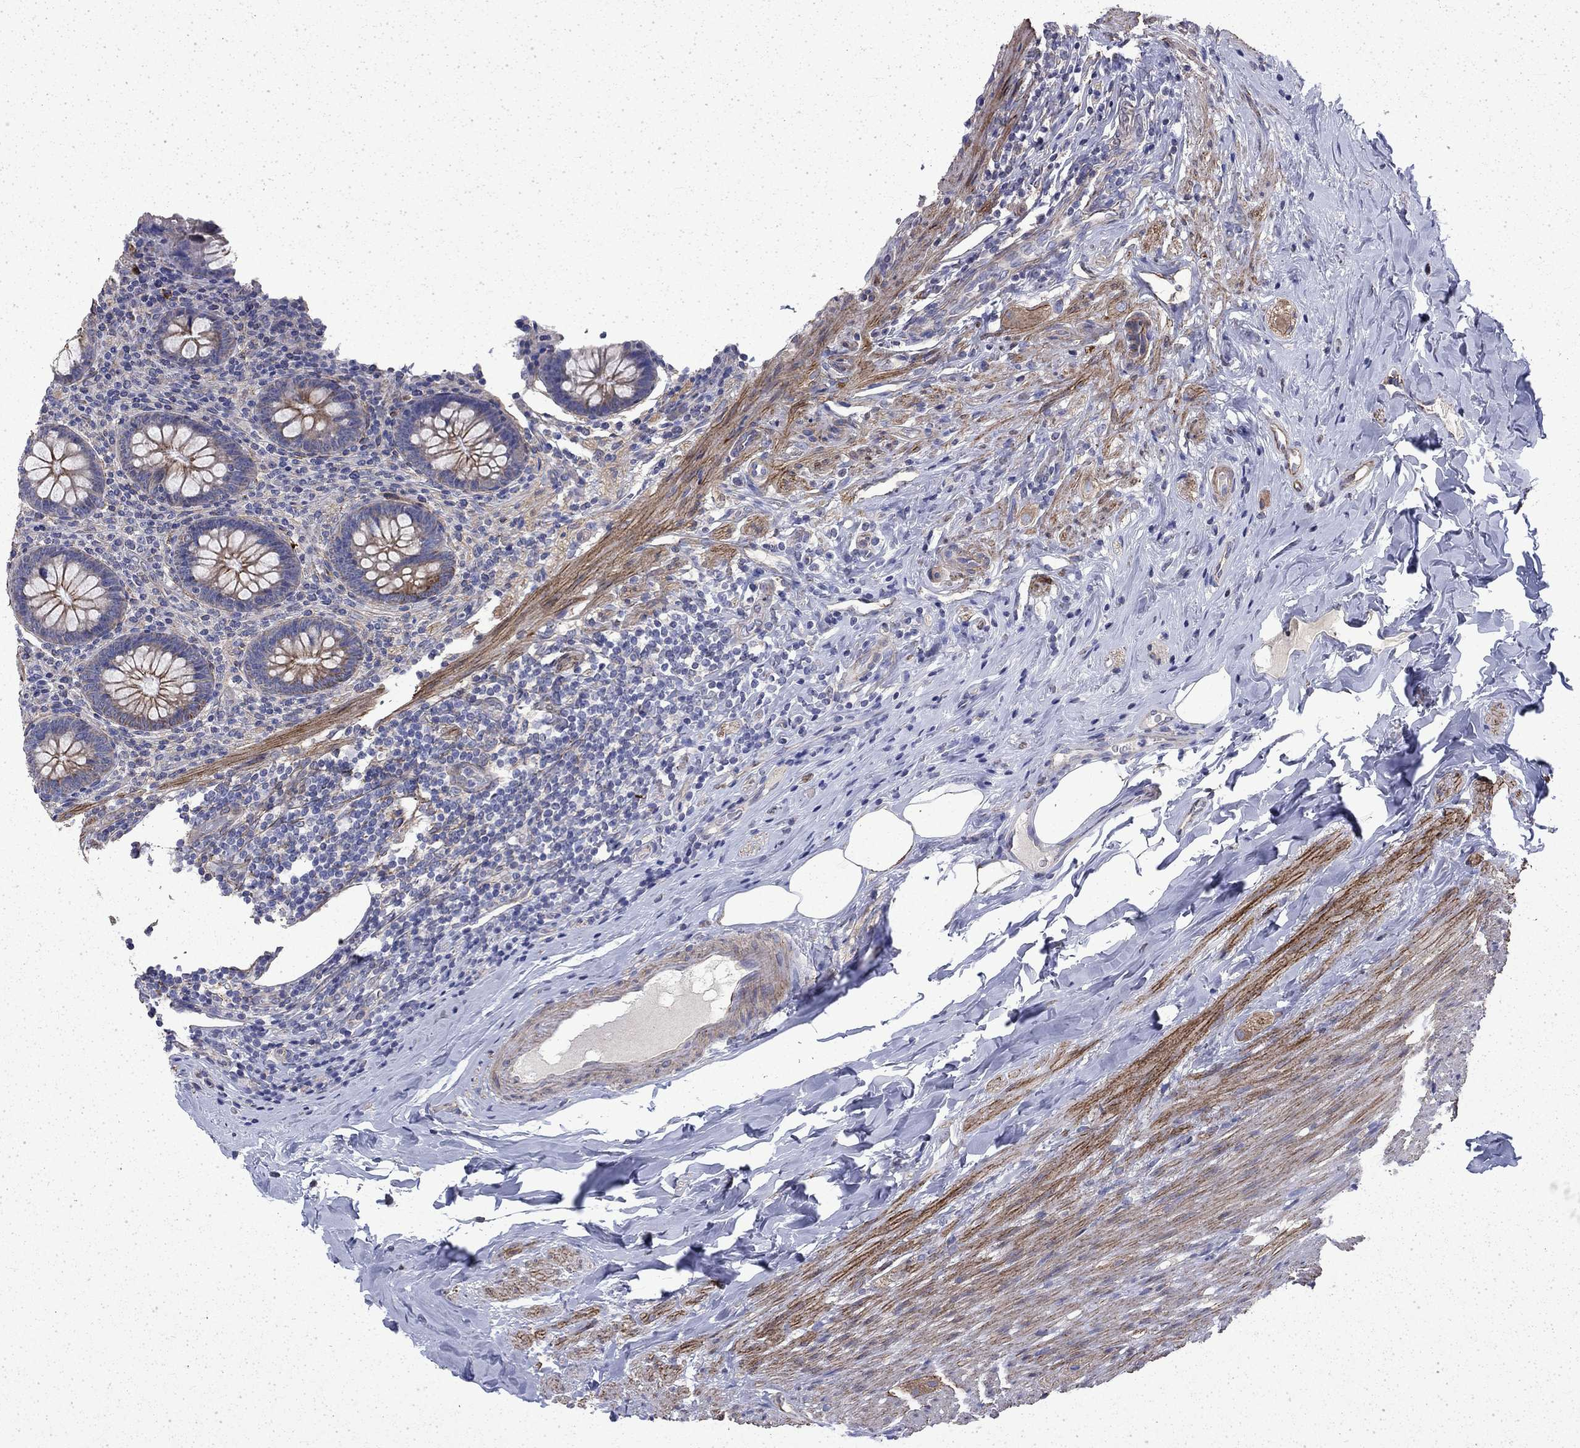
{"staining": {"intensity": "moderate", "quantity": "<25%", "location": "cytoplasmic/membranous"}, "tissue": "appendix", "cell_type": "Glandular cells", "image_type": "normal", "snomed": [{"axis": "morphology", "description": "Normal tissue, NOS"}, {"axis": "topography", "description": "Appendix"}], "caption": "Moderate cytoplasmic/membranous expression for a protein is seen in about <25% of glandular cells of unremarkable appendix using immunohistochemistry (IHC).", "gene": "DTNA", "patient": {"sex": "male", "age": 47}}